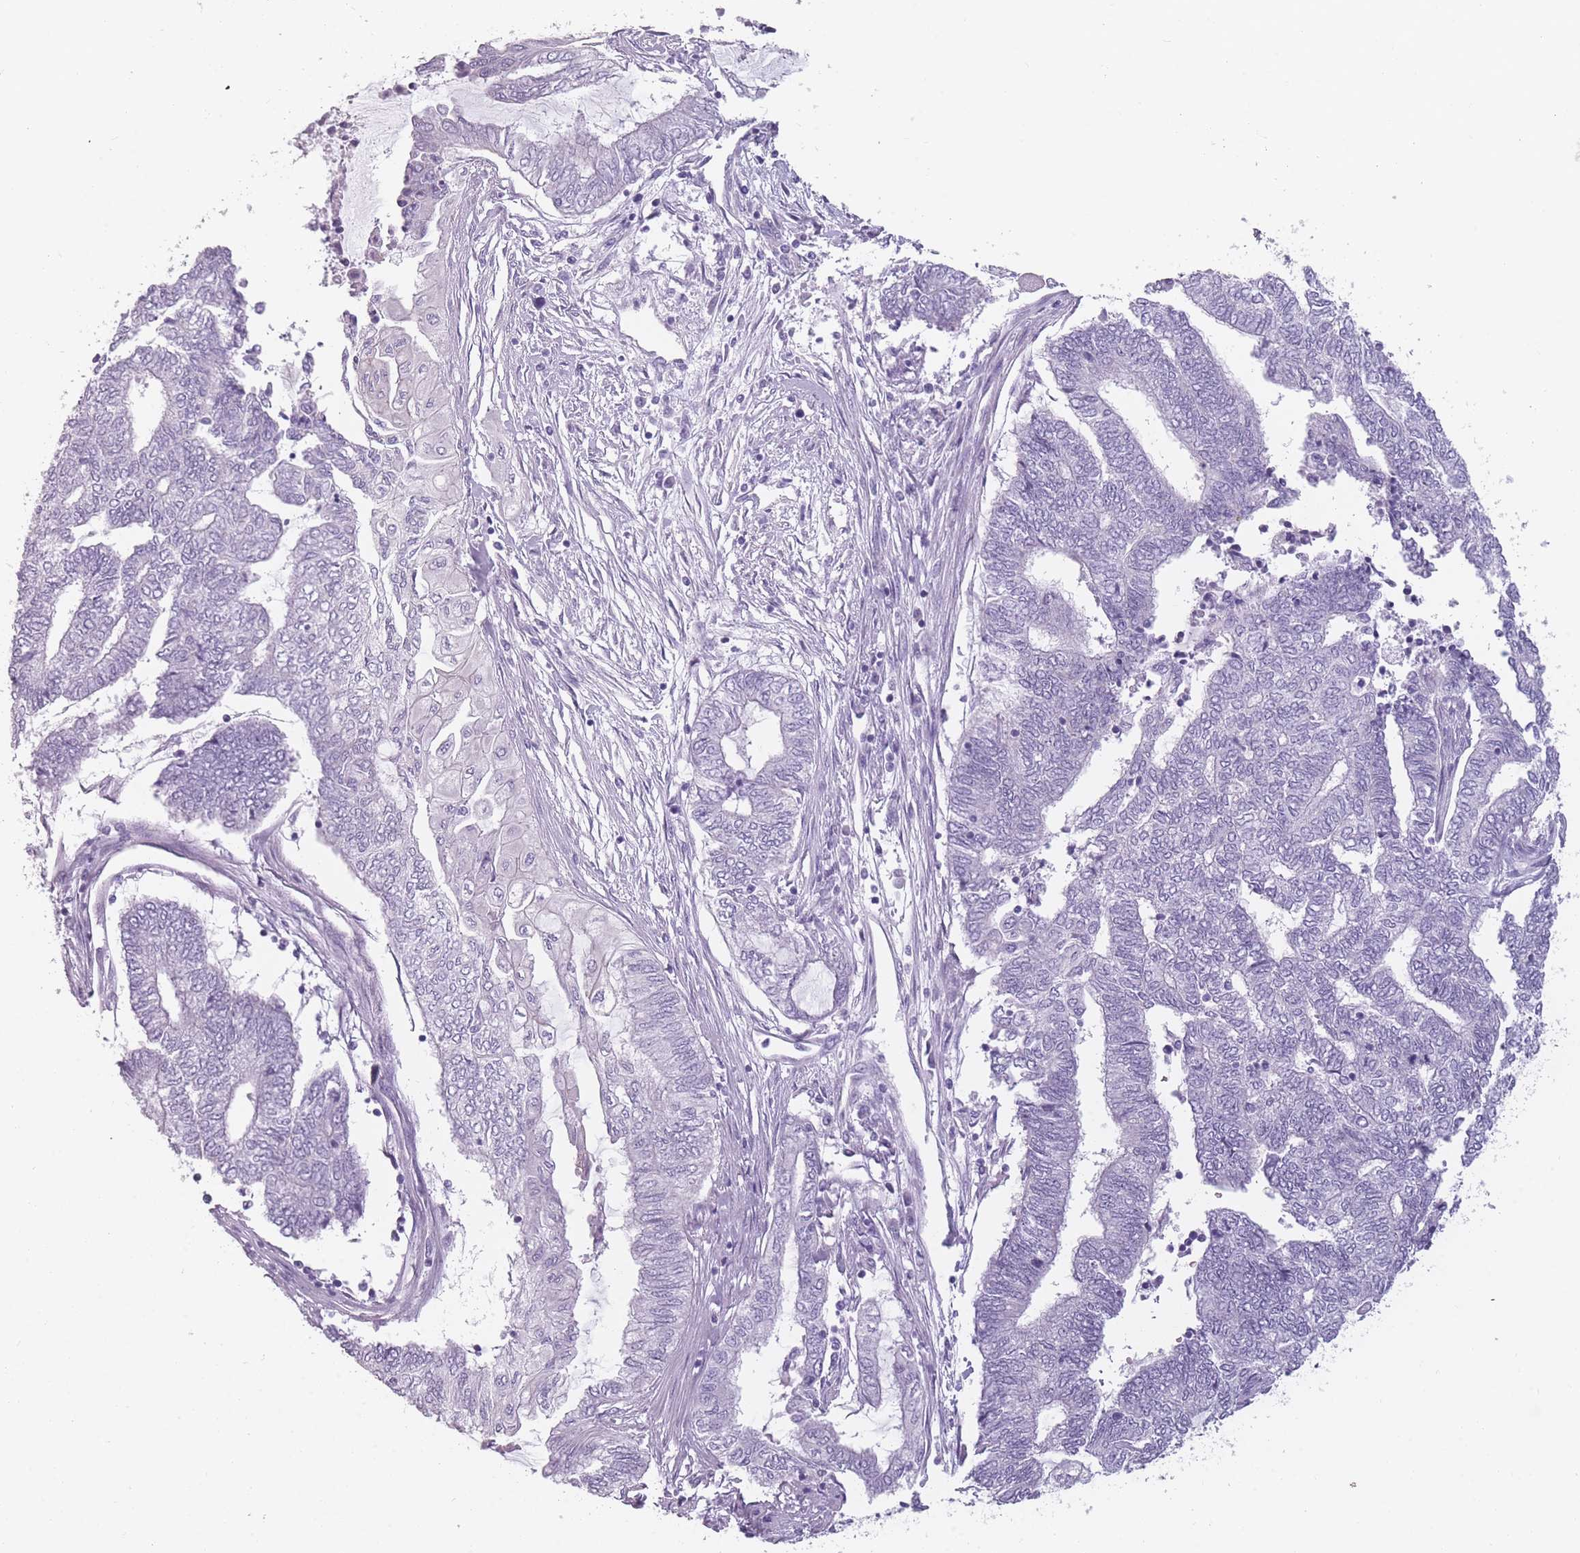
{"staining": {"intensity": "negative", "quantity": "none", "location": "none"}, "tissue": "endometrial cancer", "cell_type": "Tumor cells", "image_type": "cancer", "snomed": [{"axis": "morphology", "description": "Adenocarcinoma, NOS"}, {"axis": "topography", "description": "Uterus"}, {"axis": "topography", "description": "Endometrium"}], "caption": "Immunohistochemistry (IHC) of adenocarcinoma (endometrial) displays no positivity in tumor cells.", "gene": "PPFIA3", "patient": {"sex": "female", "age": 70}}